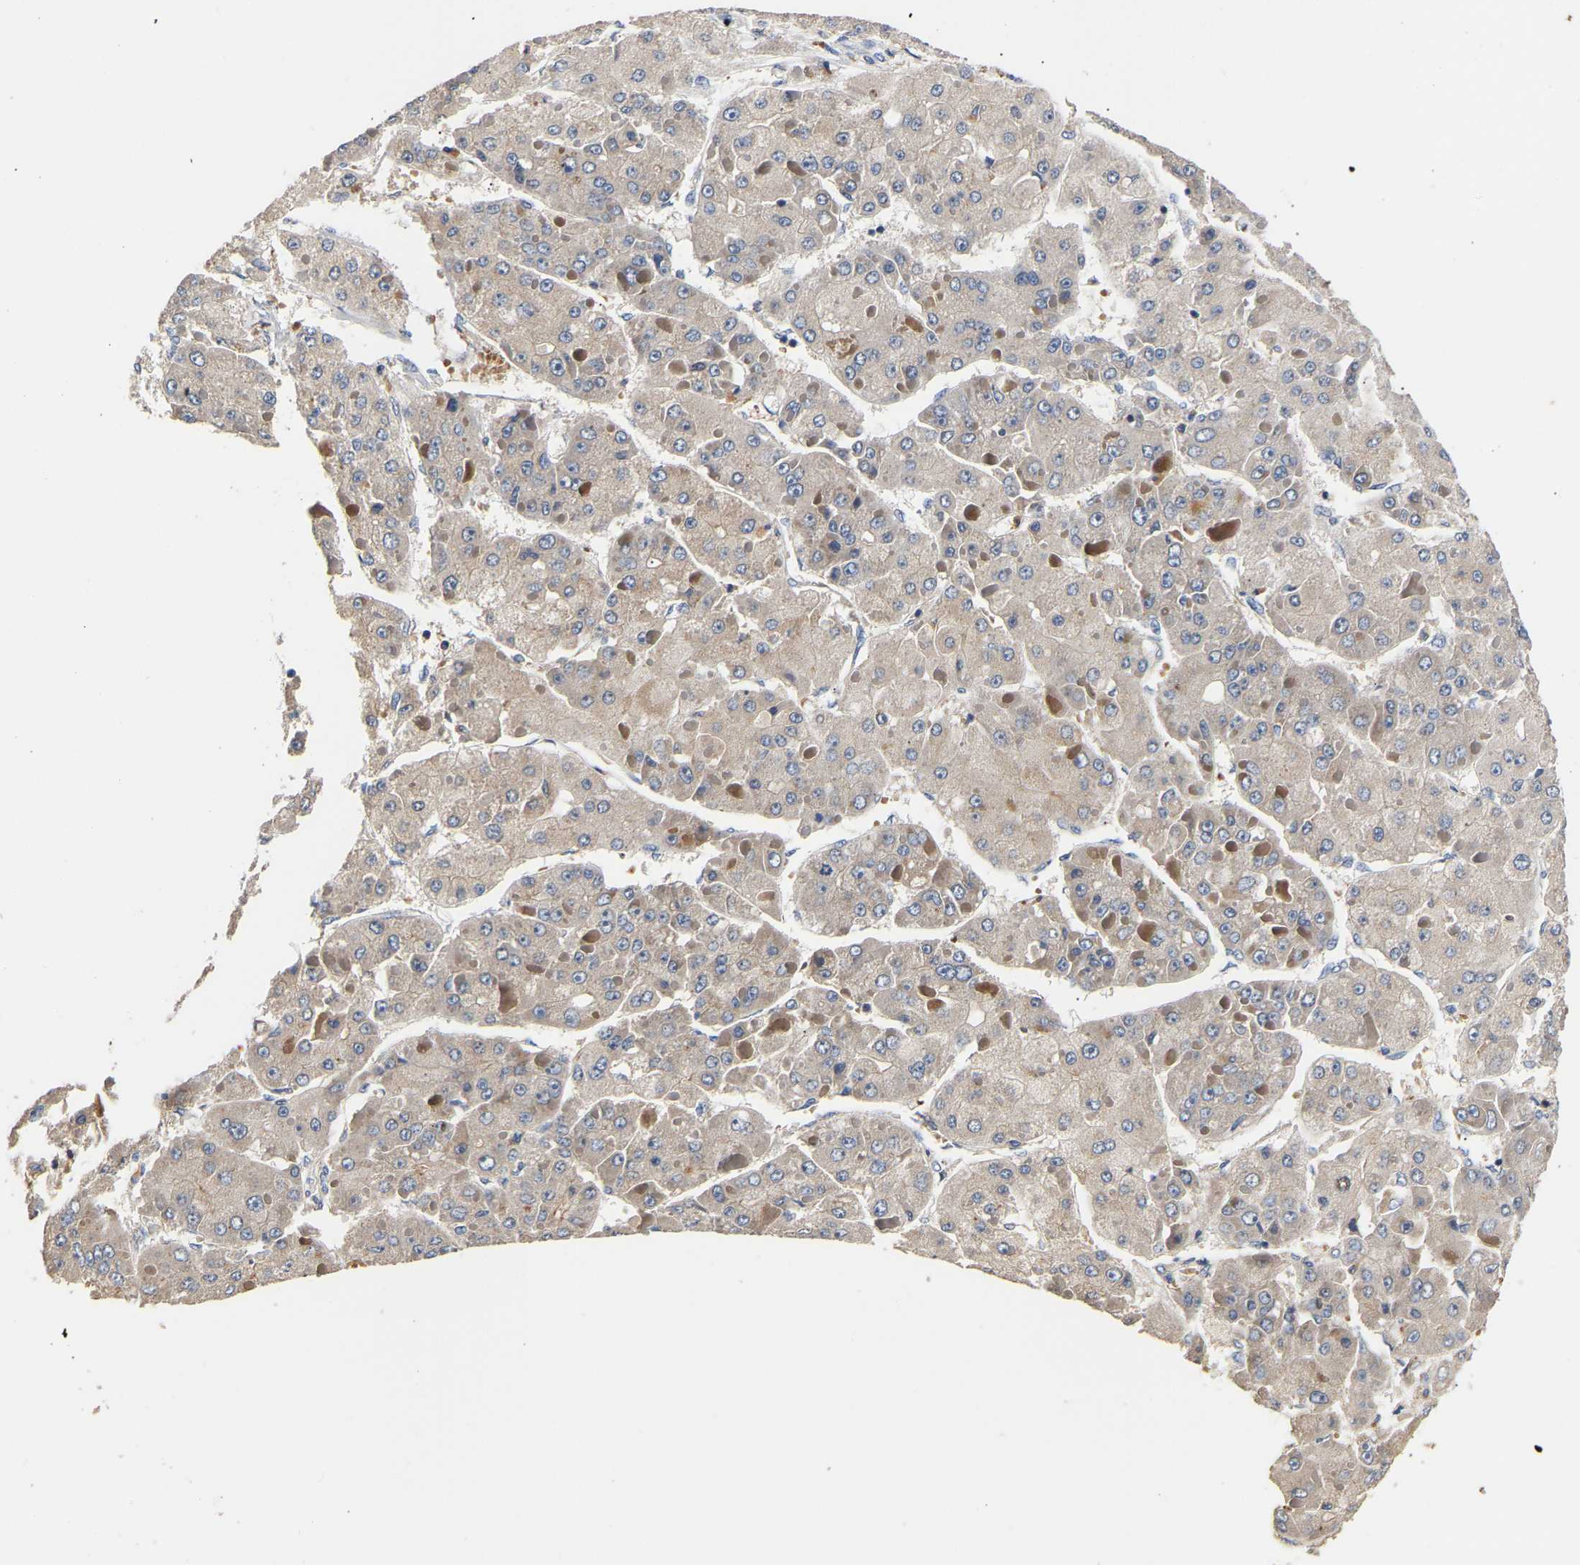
{"staining": {"intensity": "negative", "quantity": "none", "location": "none"}, "tissue": "liver cancer", "cell_type": "Tumor cells", "image_type": "cancer", "snomed": [{"axis": "morphology", "description": "Carcinoma, Hepatocellular, NOS"}, {"axis": "topography", "description": "Liver"}], "caption": "There is no significant staining in tumor cells of liver cancer. Nuclei are stained in blue.", "gene": "LRBA", "patient": {"sex": "female", "age": 73}}